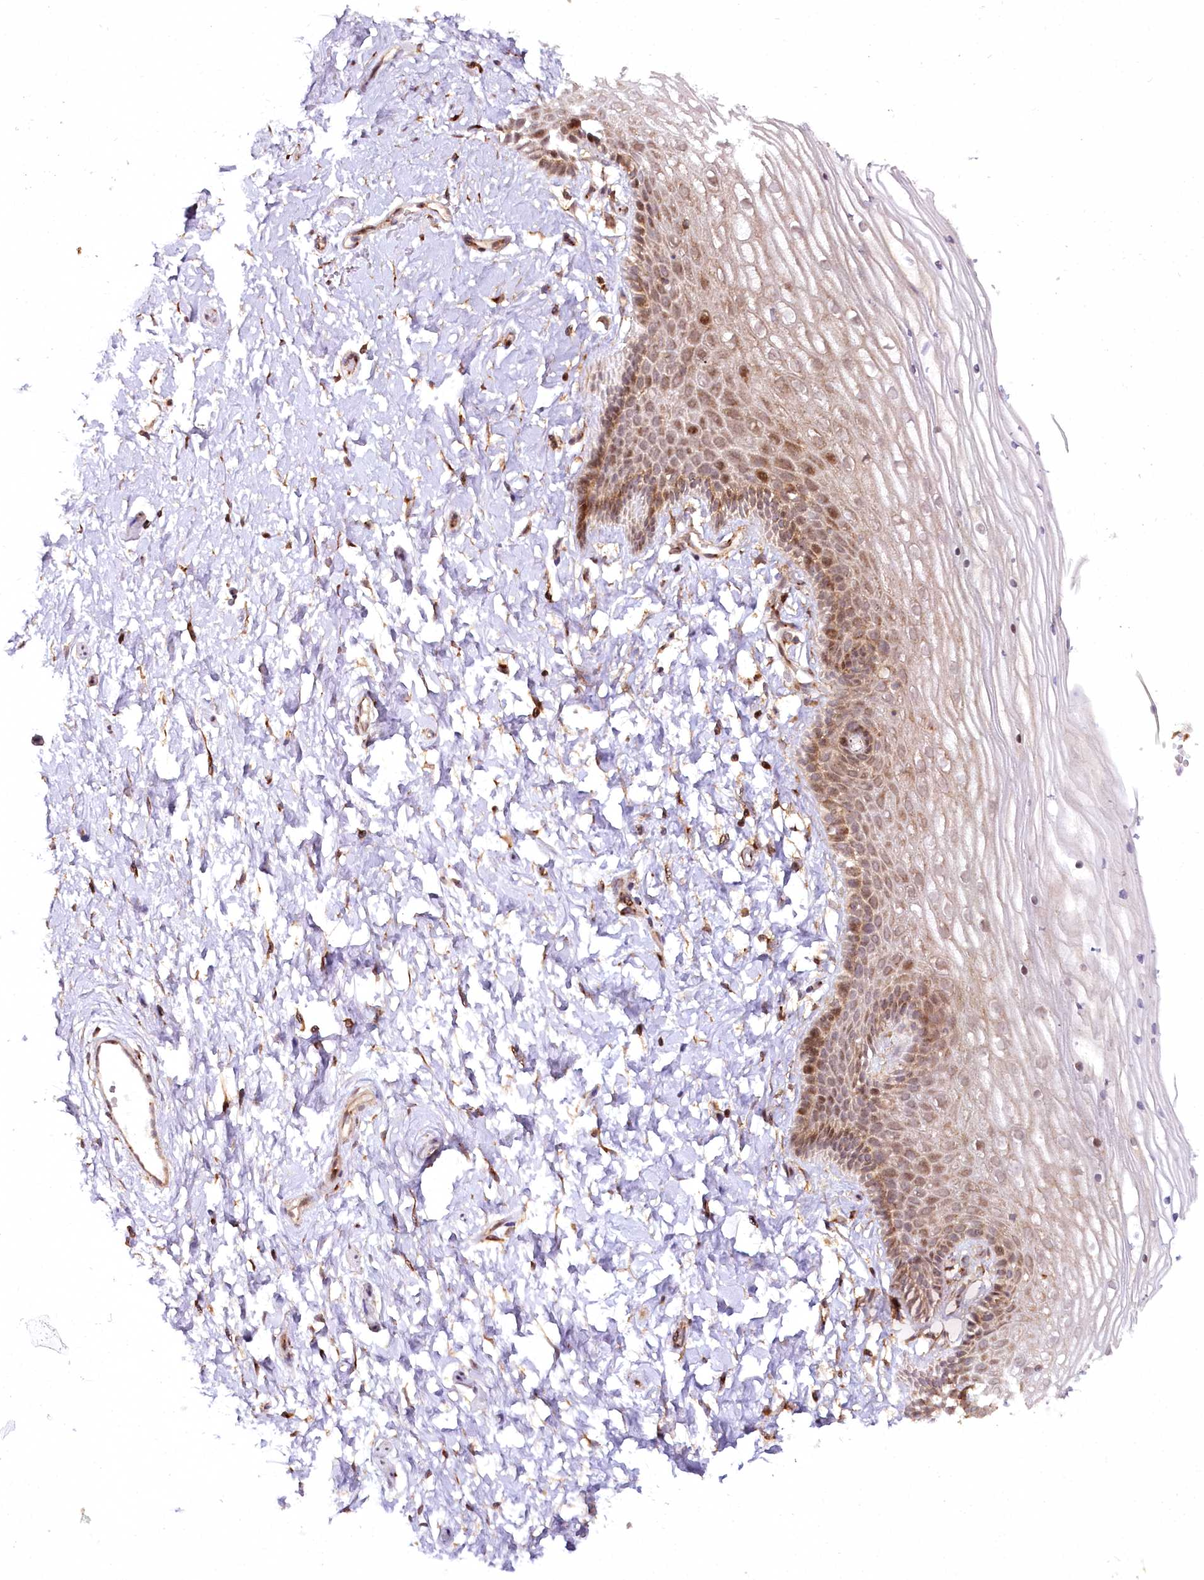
{"staining": {"intensity": "moderate", "quantity": ">75%", "location": "cytoplasmic/membranous,nuclear"}, "tissue": "vagina", "cell_type": "Squamous epithelial cells", "image_type": "normal", "snomed": [{"axis": "morphology", "description": "Normal tissue, NOS"}, {"axis": "topography", "description": "Vagina"}, {"axis": "topography", "description": "Cervix"}], "caption": "Protein positivity by IHC displays moderate cytoplasmic/membranous,nuclear staining in about >75% of squamous epithelial cells in benign vagina.", "gene": "COPG1", "patient": {"sex": "female", "age": 40}}